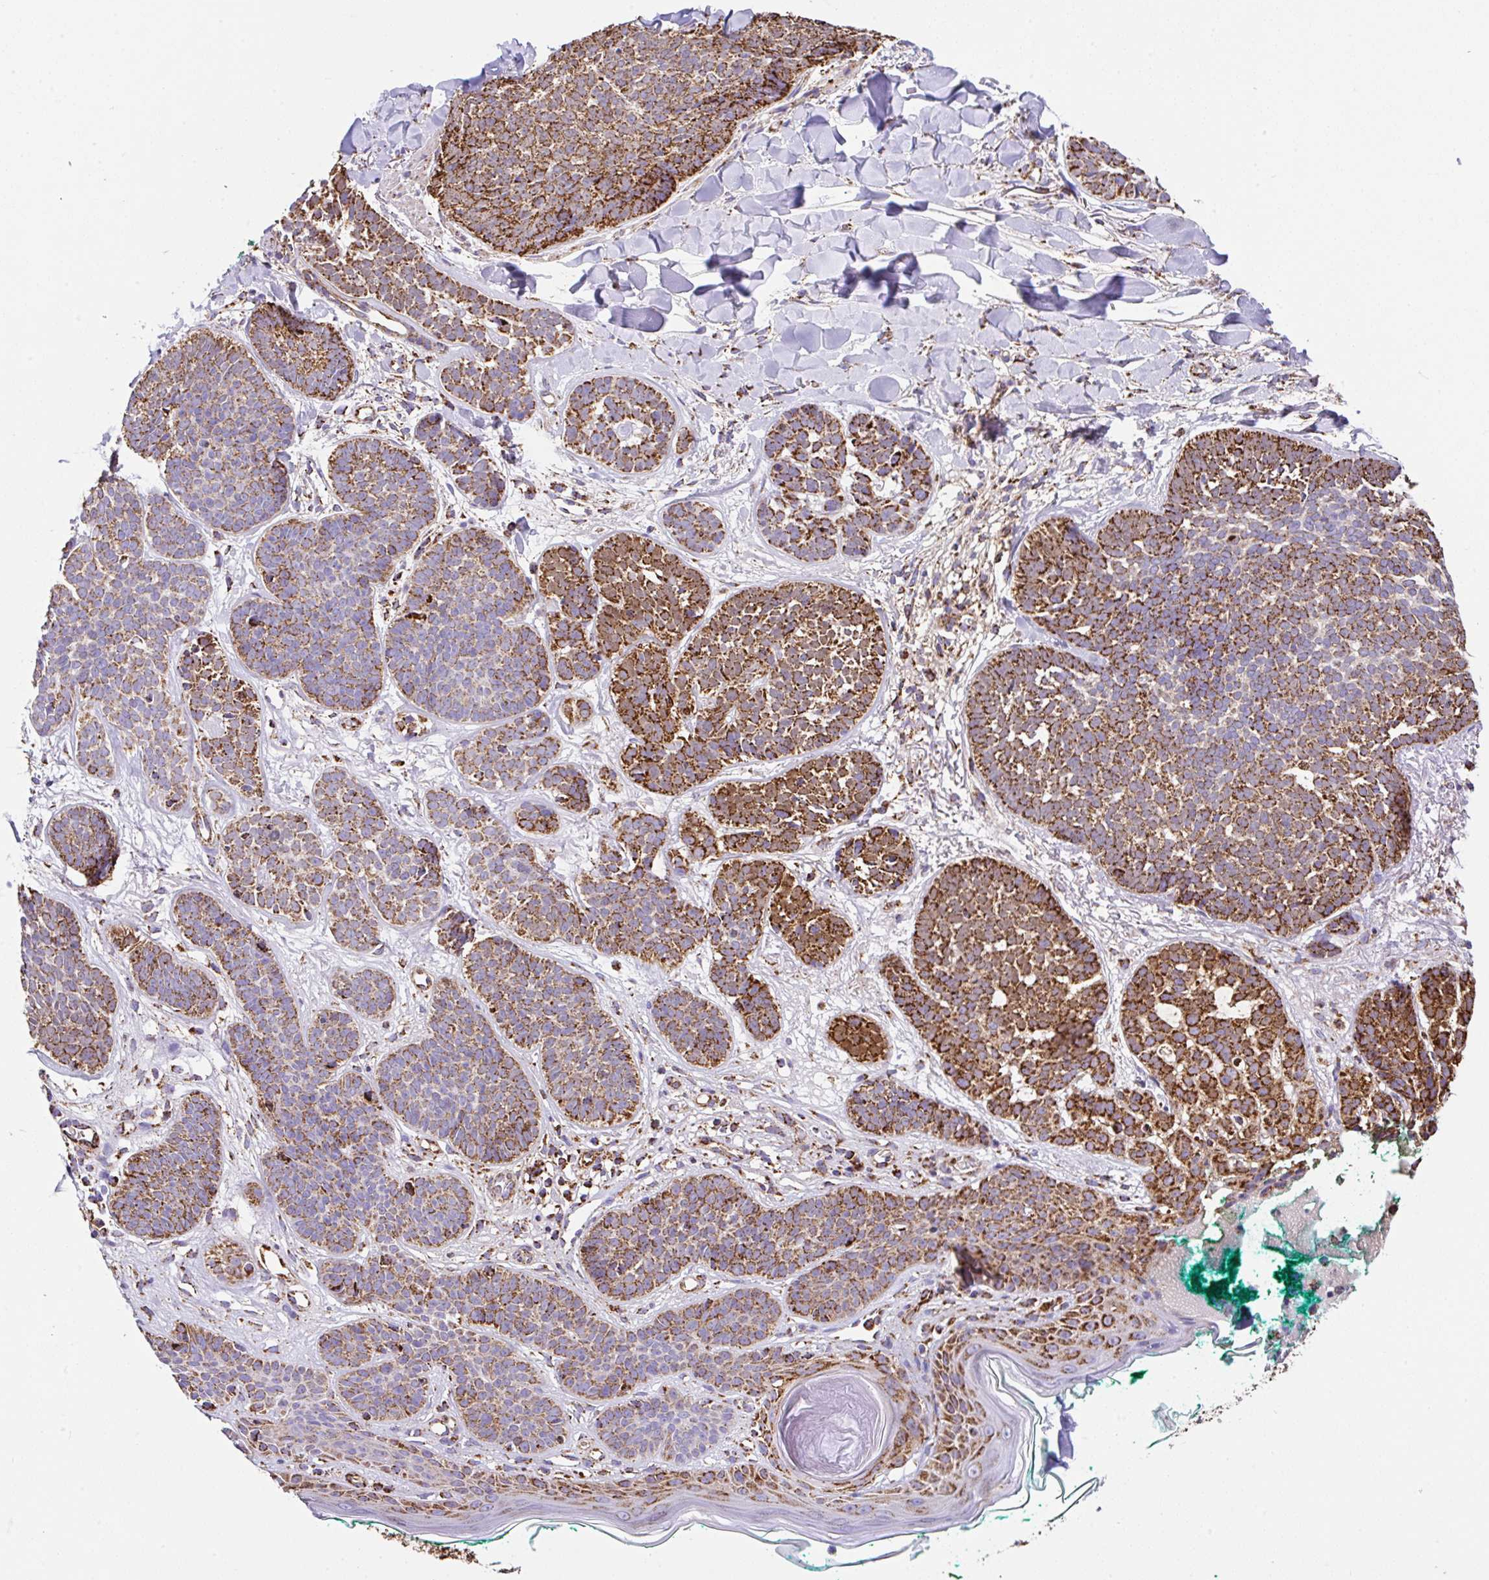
{"staining": {"intensity": "strong", "quantity": ">75%", "location": "cytoplasmic/membranous"}, "tissue": "skin cancer", "cell_type": "Tumor cells", "image_type": "cancer", "snomed": [{"axis": "morphology", "description": "Basal cell carcinoma"}, {"axis": "topography", "description": "Skin"}, {"axis": "topography", "description": "Skin of neck"}, {"axis": "topography", "description": "Skin of shoulder"}, {"axis": "topography", "description": "Skin of back"}], "caption": "Tumor cells display high levels of strong cytoplasmic/membranous expression in approximately >75% of cells in human basal cell carcinoma (skin).", "gene": "ANKRD33B", "patient": {"sex": "male", "age": 80}}